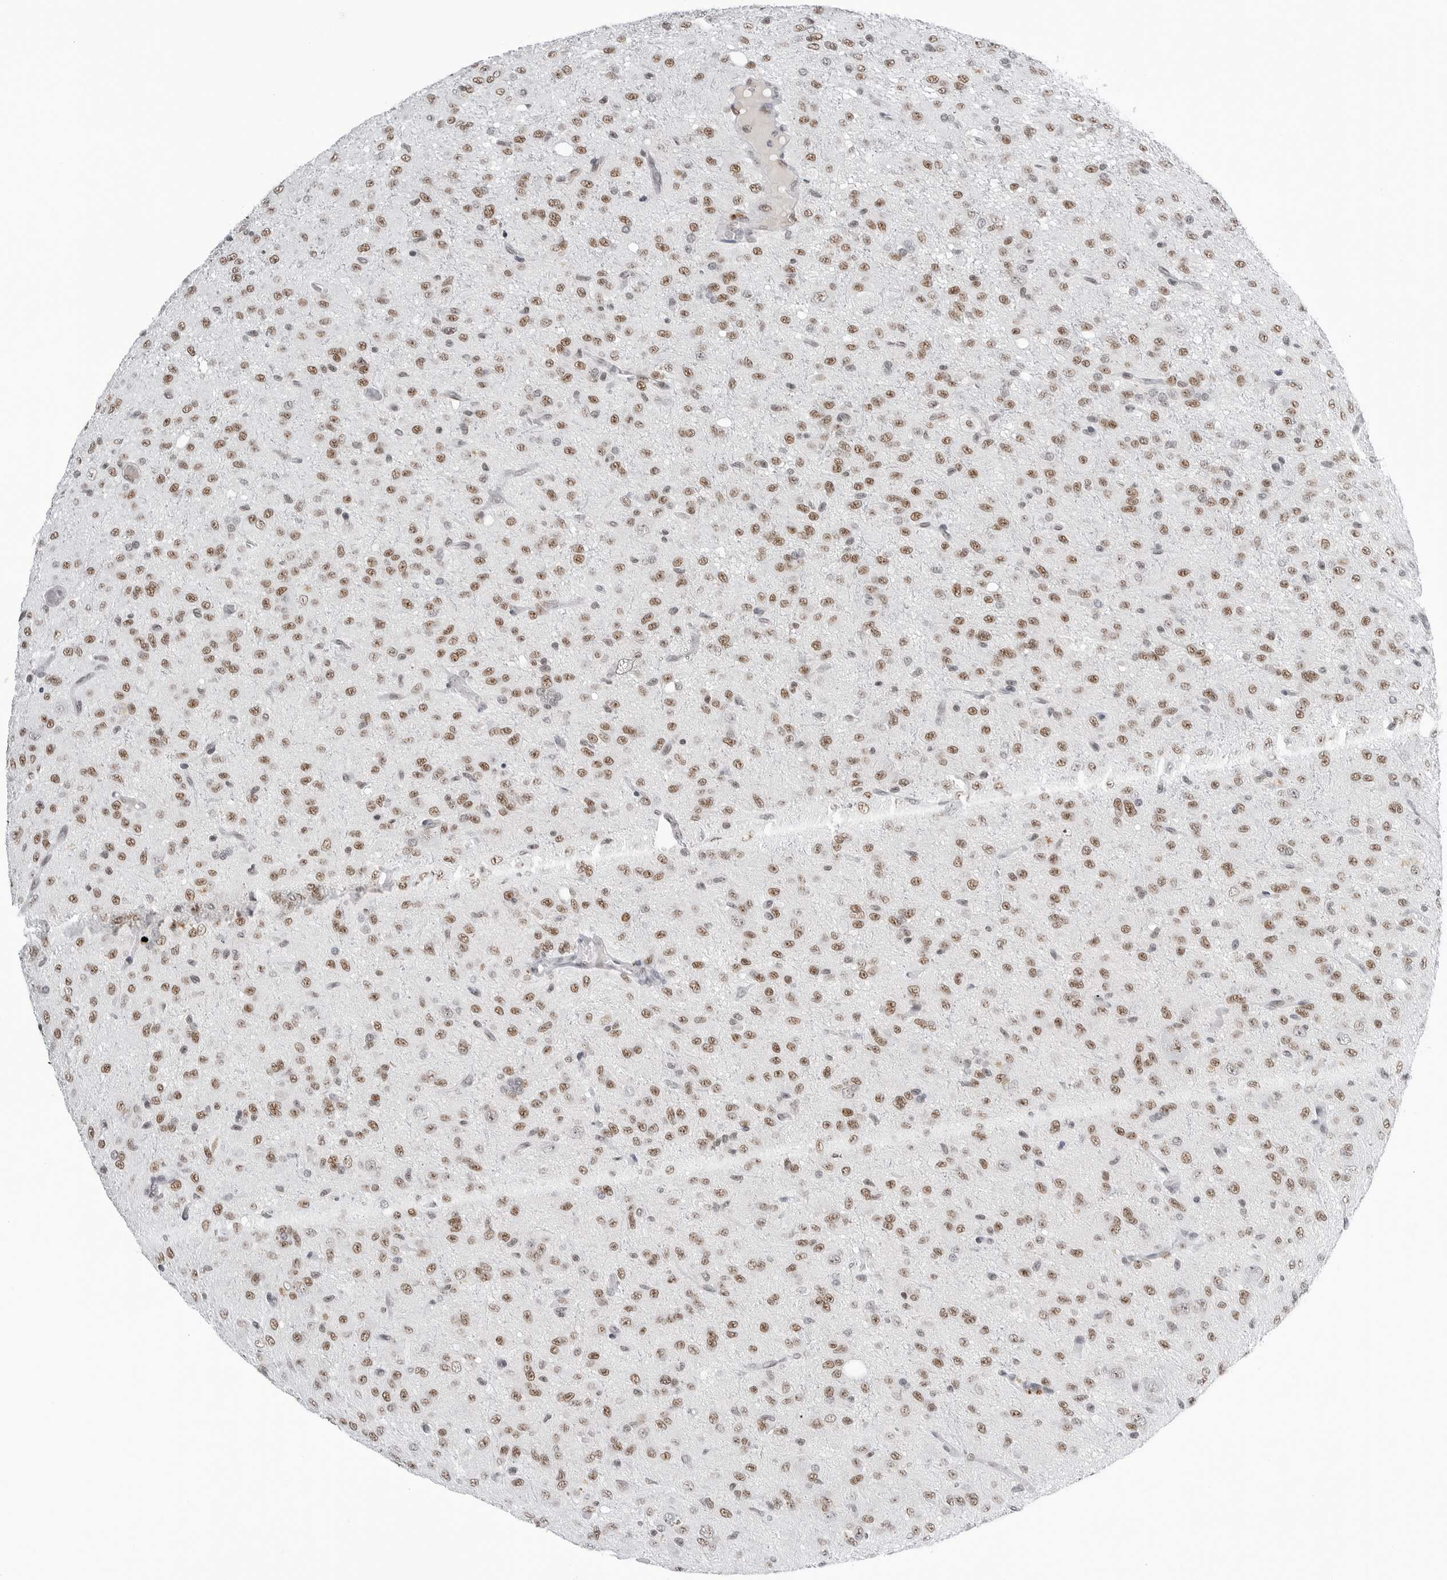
{"staining": {"intensity": "moderate", "quantity": ">75%", "location": "nuclear"}, "tissue": "glioma", "cell_type": "Tumor cells", "image_type": "cancer", "snomed": [{"axis": "morphology", "description": "Glioma, malignant, High grade"}, {"axis": "topography", "description": "Brain"}], "caption": "A brown stain highlights moderate nuclear positivity of a protein in human malignant glioma (high-grade) tumor cells.", "gene": "WRAP53", "patient": {"sex": "female", "age": 59}}